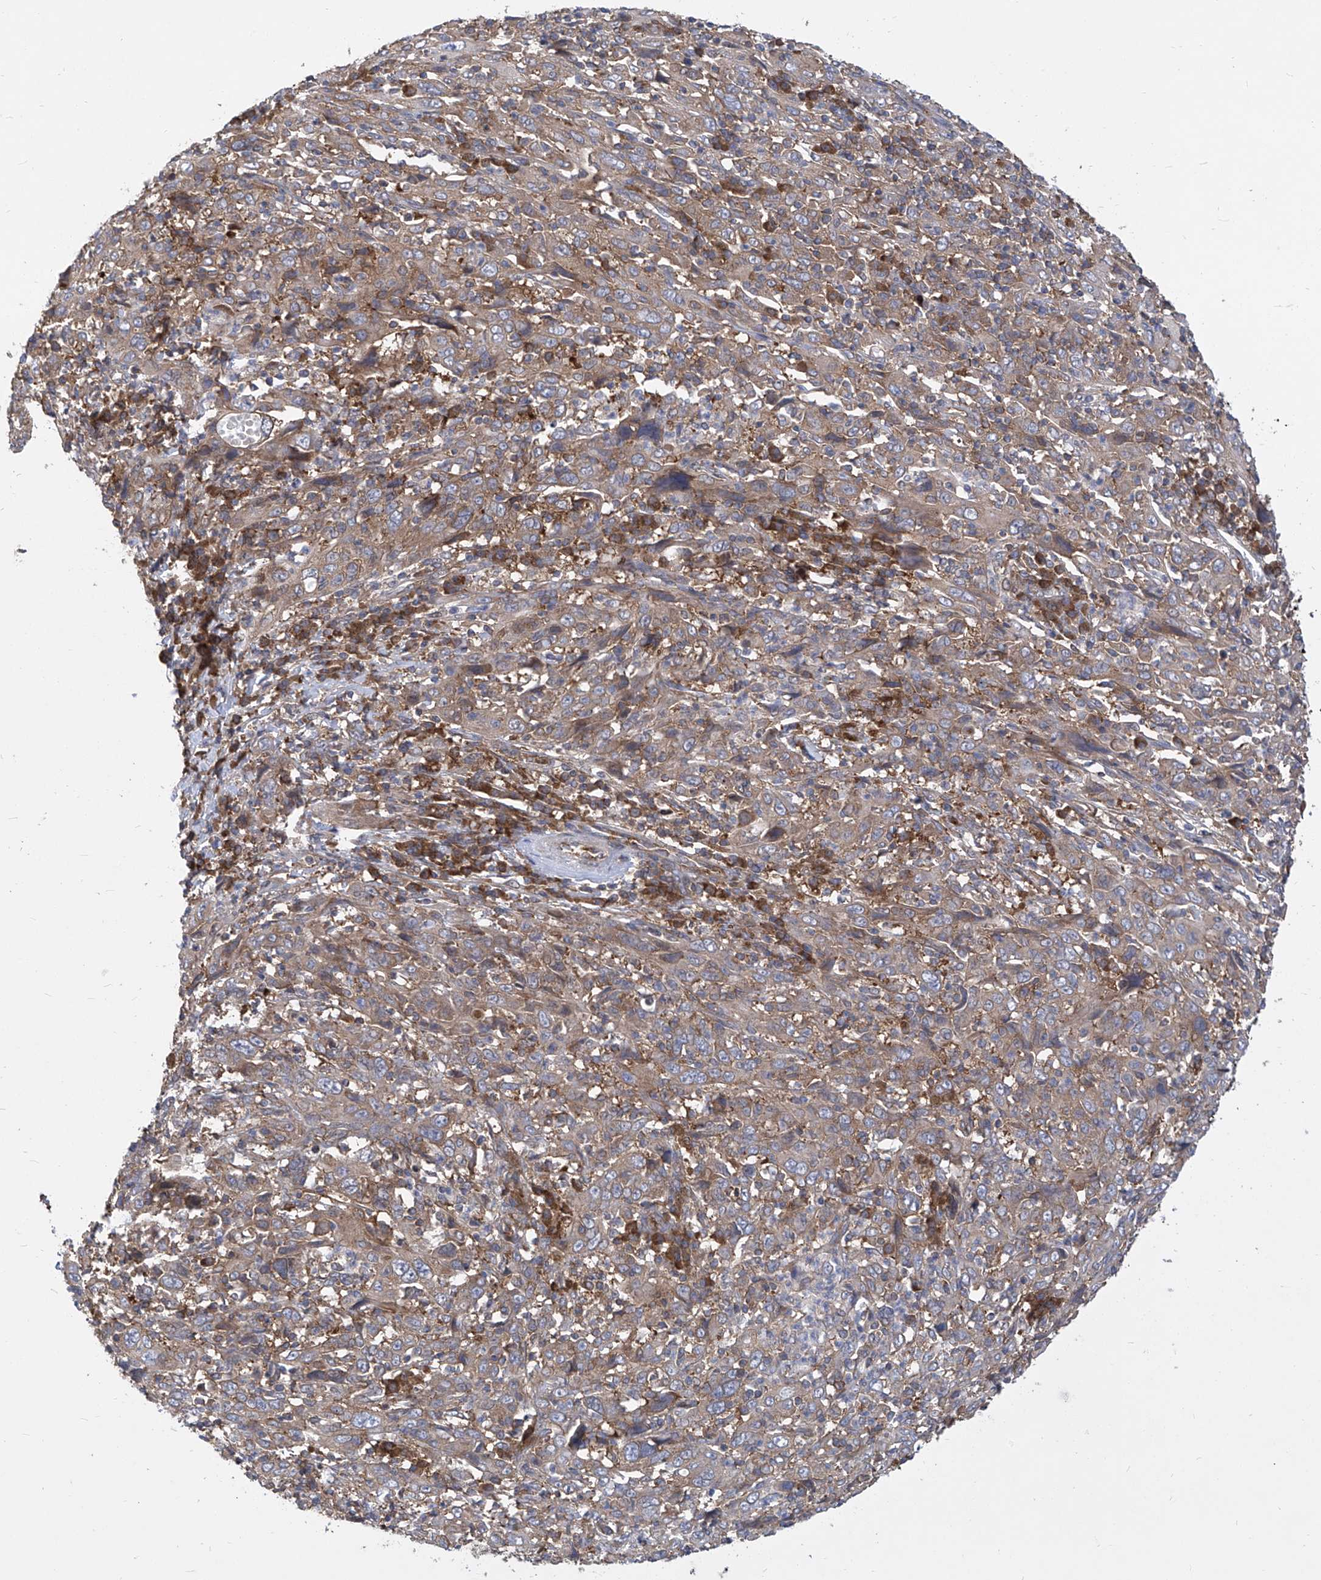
{"staining": {"intensity": "moderate", "quantity": ">75%", "location": "cytoplasmic/membranous"}, "tissue": "cervical cancer", "cell_type": "Tumor cells", "image_type": "cancer", "snomed": [{"axis": "morphology", "description": "Squamous cell carcinoma, NOS"}, {"axis": "topography", "description": "Cervix"}], "caption": "Moderate cytoplasmic/membranous protein staining is identified in approximately >75% of tumor cells in cervical cancer (squamous cell carcinoma). Nuclei are stained in blue.", "gene": "EIF3M", "patient": {"sex": "female", "age": 46}}